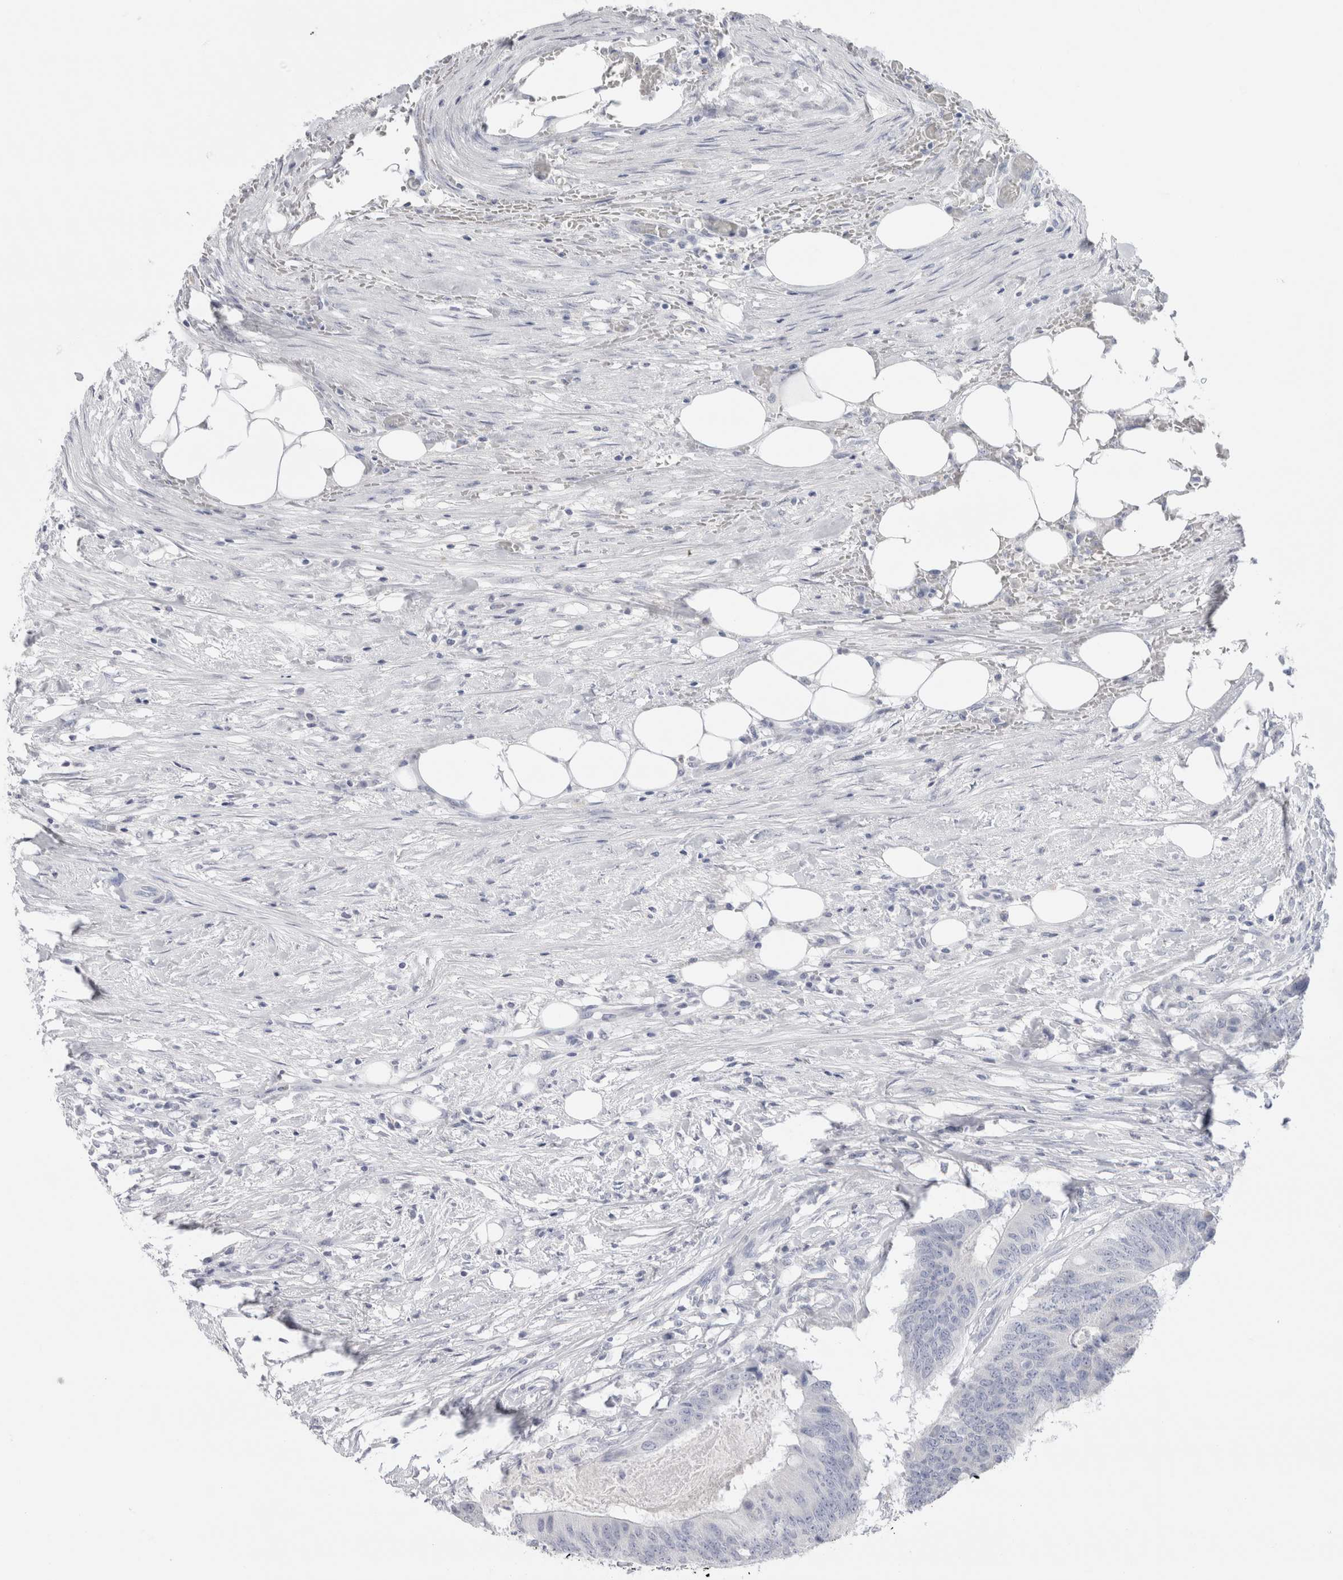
{"staining": {"intensity": "negative", "quantity": "none", "location": "none"}, "tissue": "colorectal cancer", "cell_type": "Tumor cells", "image_type": "cancer", "snomed": [{"axis": "morphology", "description": "Adenocarcinoma, NOS"}, {"axis": "topography", "description": "Colon"}], "caption": "Adenocarcinoma (colorectal) was stained to show a protein in brown. There is no significant positivity in tumor cells. (Brightfield microscopy of DAB (3,3'-diaminobenzidine) IHC at high magnification).", "gene": "C9orf50", "patient": {"sex": "male", "age": 56}}